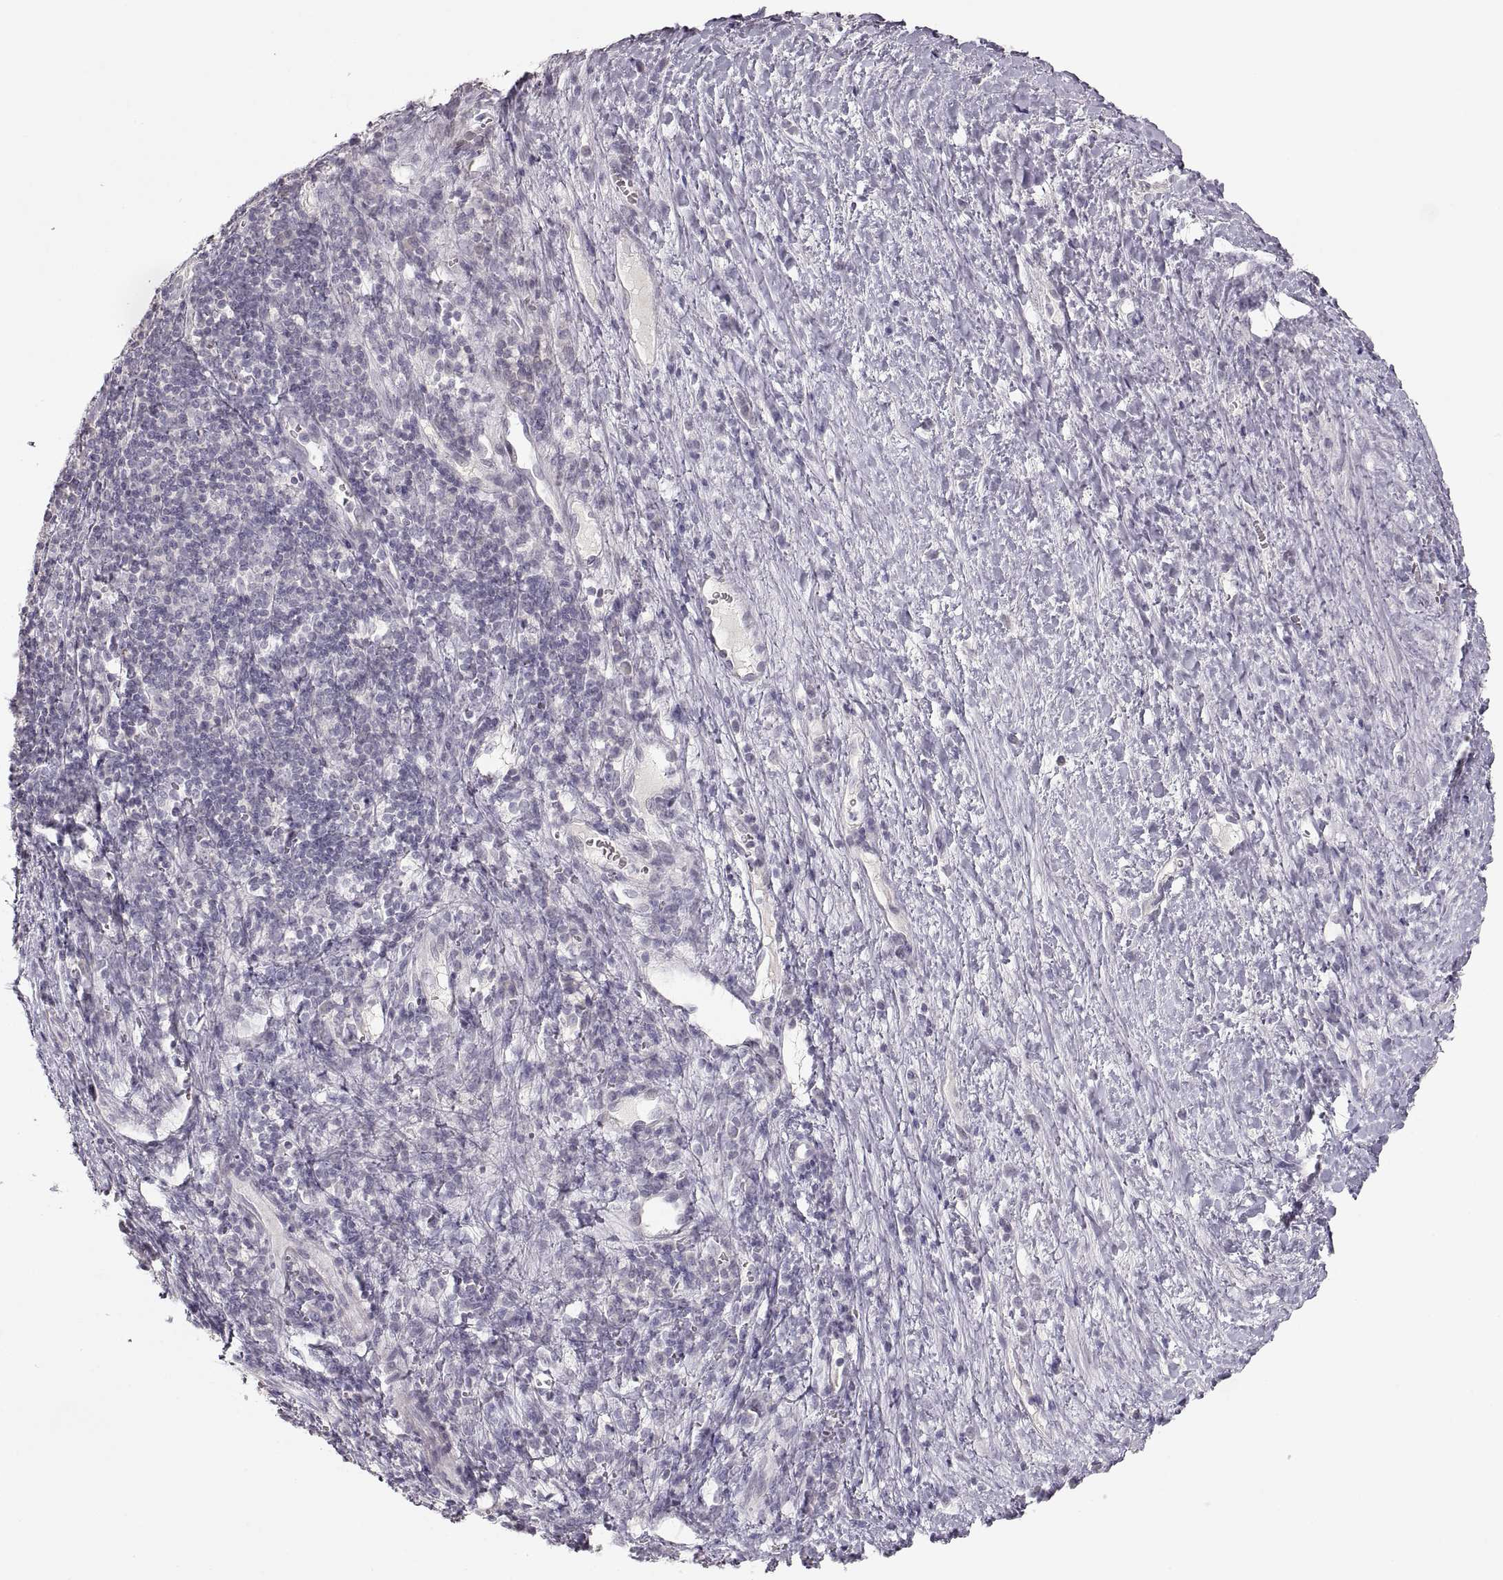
{"staining": {"intensity": "negative", "quantity": "none", "location": "none"}, "tissue": "liver cancer", "cell_type": "Tumor cells", "image_type": "cancer", "snomed": [{"axis": "morphology", "description": "Carcinoma, Hepatocellular, NOS"}, {"axis": "topography", "description": "Liver"}], "caption": "The immunohistochemistry (IHC) histopathology image has no significant staining in tumor cells of liver cancer tissue.", "gene": "PCSK2", "patient": {"sex": "female", "age": 60}}